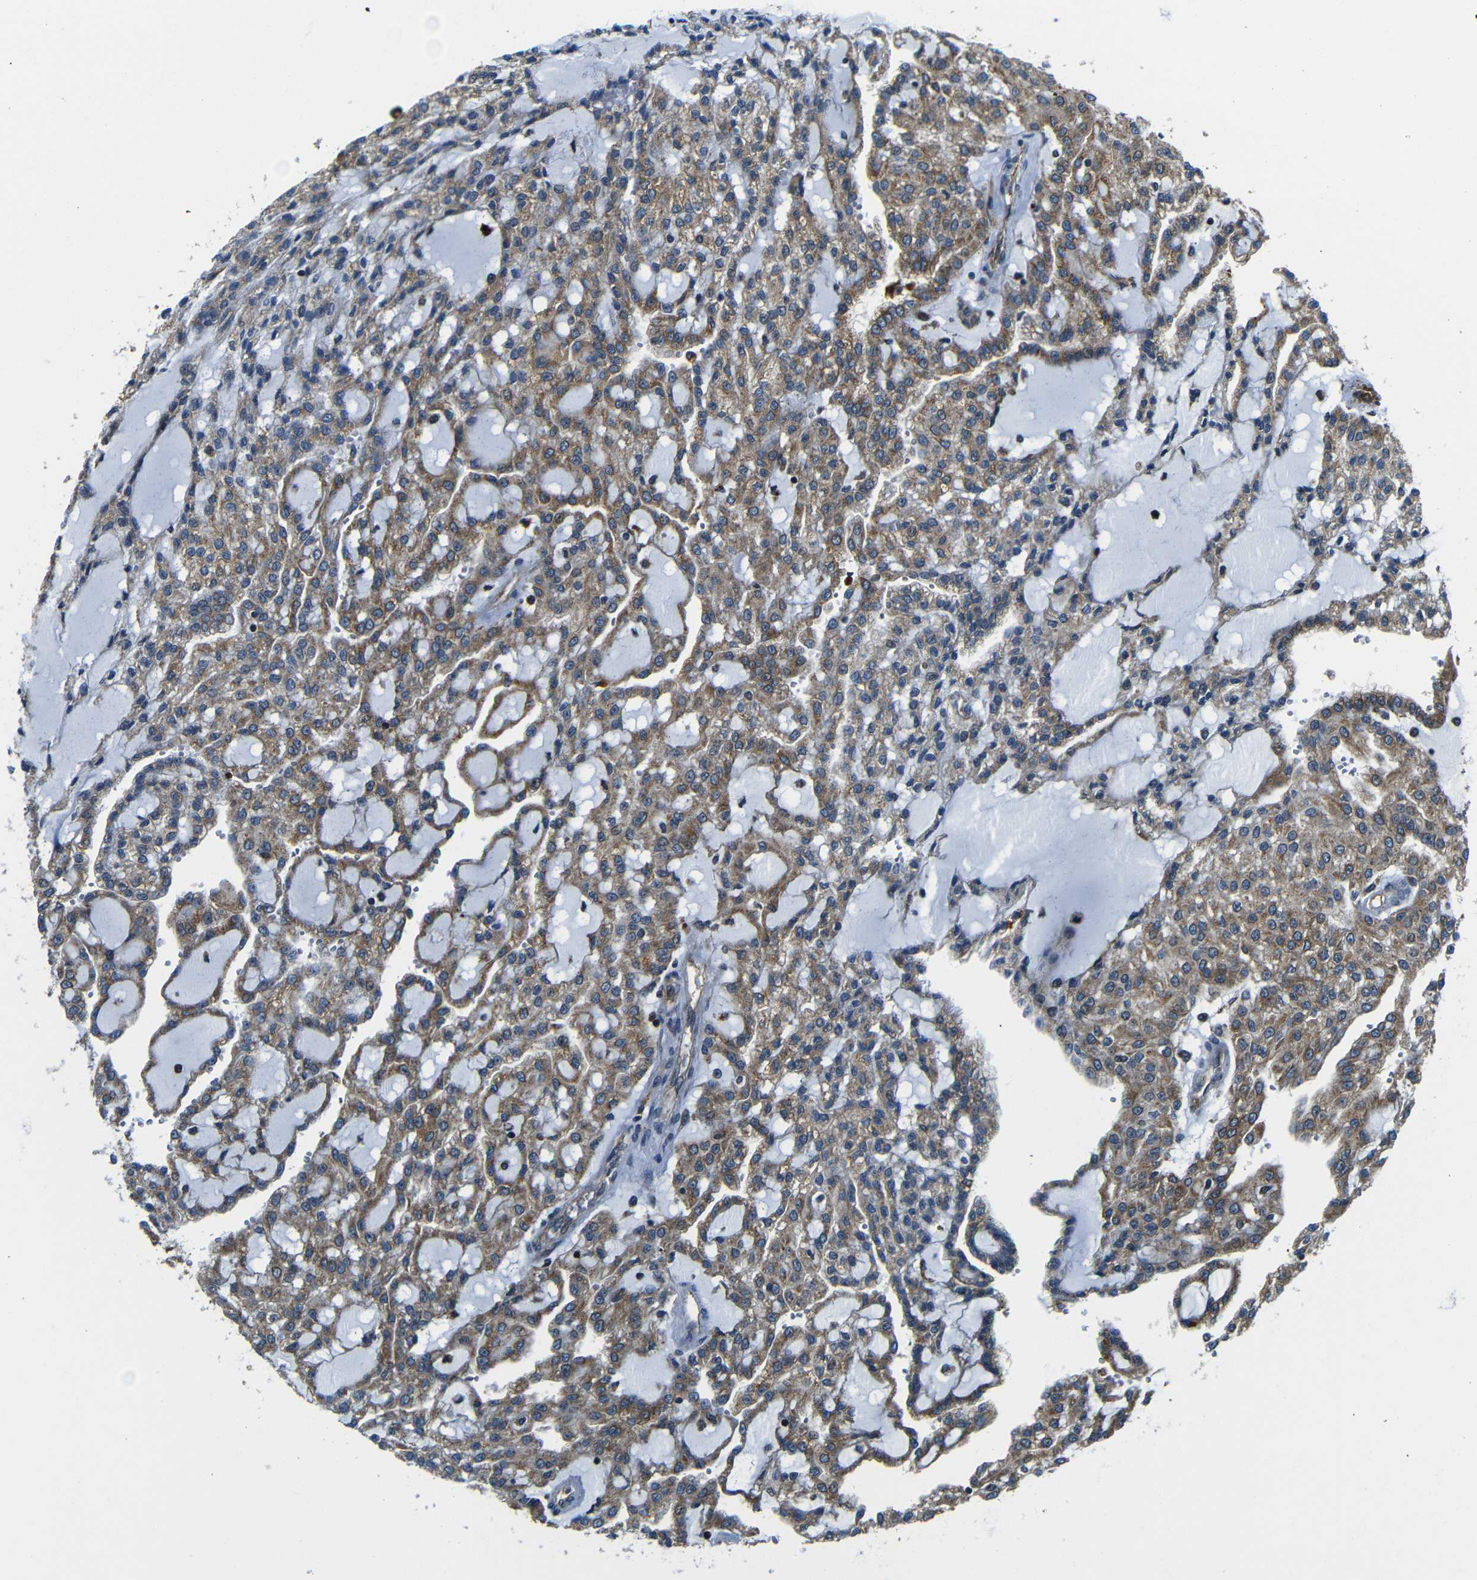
{"staining": {"intensity": "moderate", "quantity": ">75%", "location": "cytoplasmic/membranous"}, "tissue": "renal cancer", "cell_type": "Tumor cells", "image_type": "cancer", "snomed": [{"axis": "morphology", "description": "Adenocarcinoma, NOS"}, {"axis": "topography", "description": "Kidney"}], "caption": "A medium amount of moderate cytoplasmic/membranous expression is appreciated in approximately >75% of tumor cells in renal cancer (adenocarcinoma) tissue.", "gene": "ABCE1", "patient": {"sex": "male", "age": 63}}